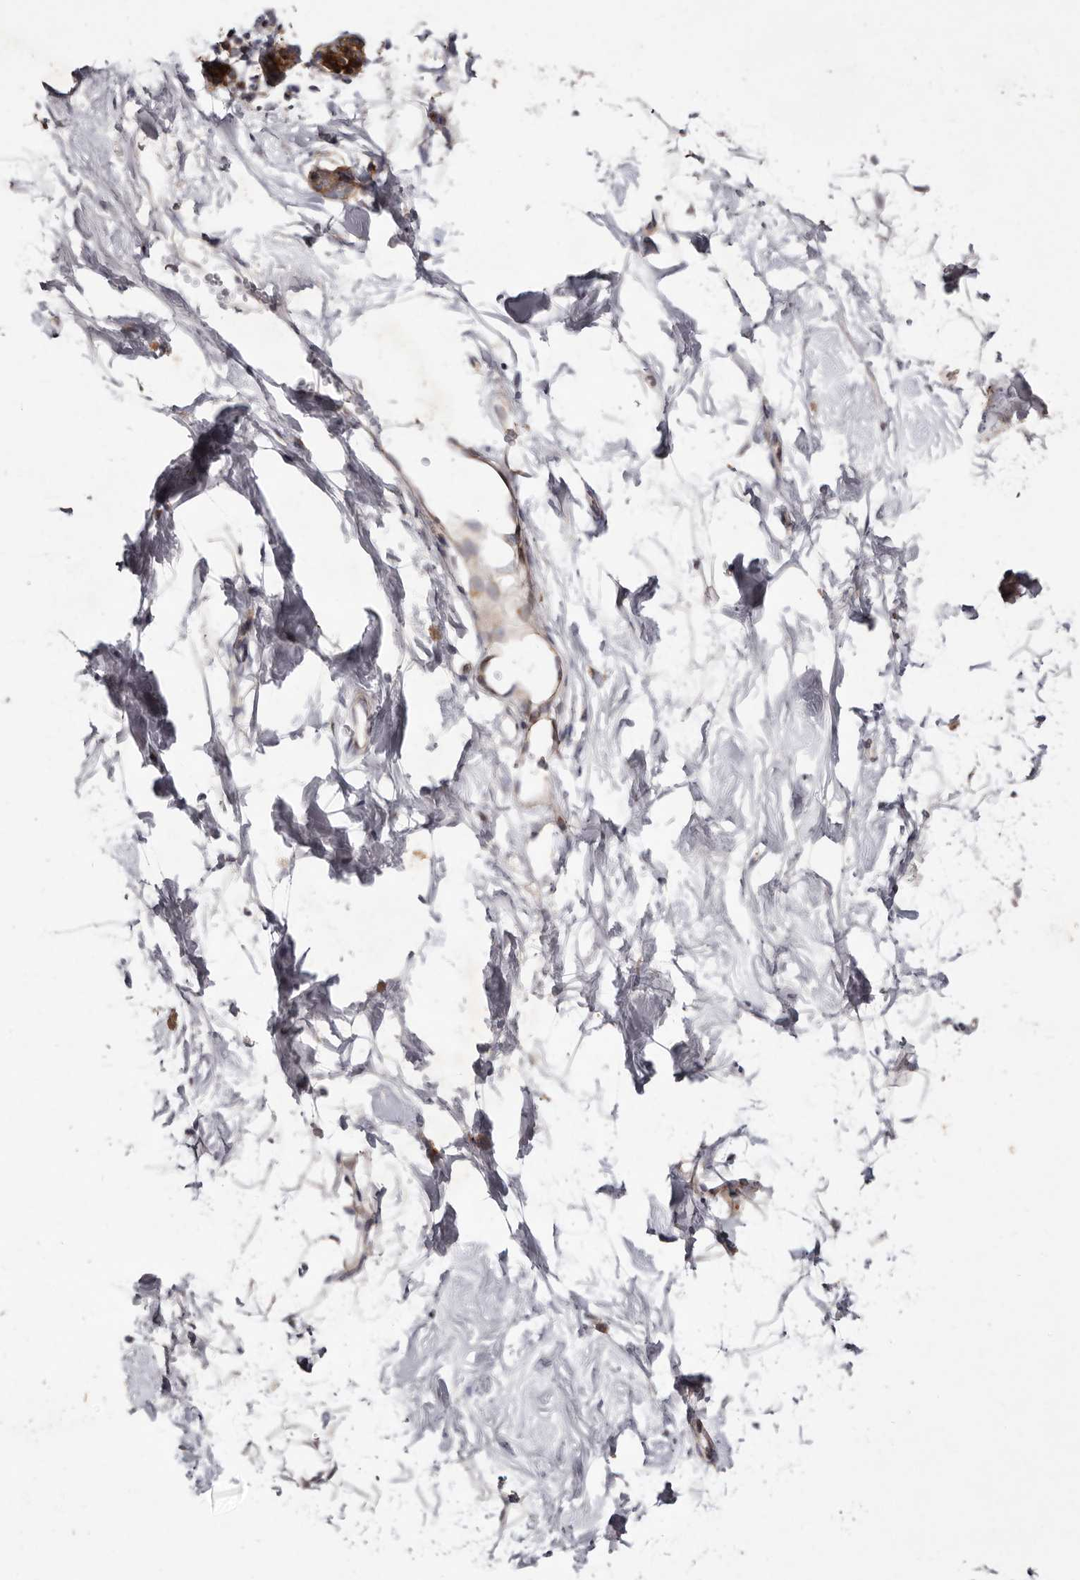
{"staining": {"intensity": "negative", "quantity": "none", "location": "none"}, "tissue": "breast", "cell_type": "Adipocytes", "image_type": "normal", "snomed": [{"axis": "morphology", "description": "Normal tissue, NOS"}, {"axis": "topography", "description": "Breast"}], "caption": "Immunohistochemistry (IHC) image of benign breast: breast stained with DAB demonstrates no significant protein expression in adipocytes.", "gene": "FLAD1", "patient": {"sex": "female", "age": 26}}